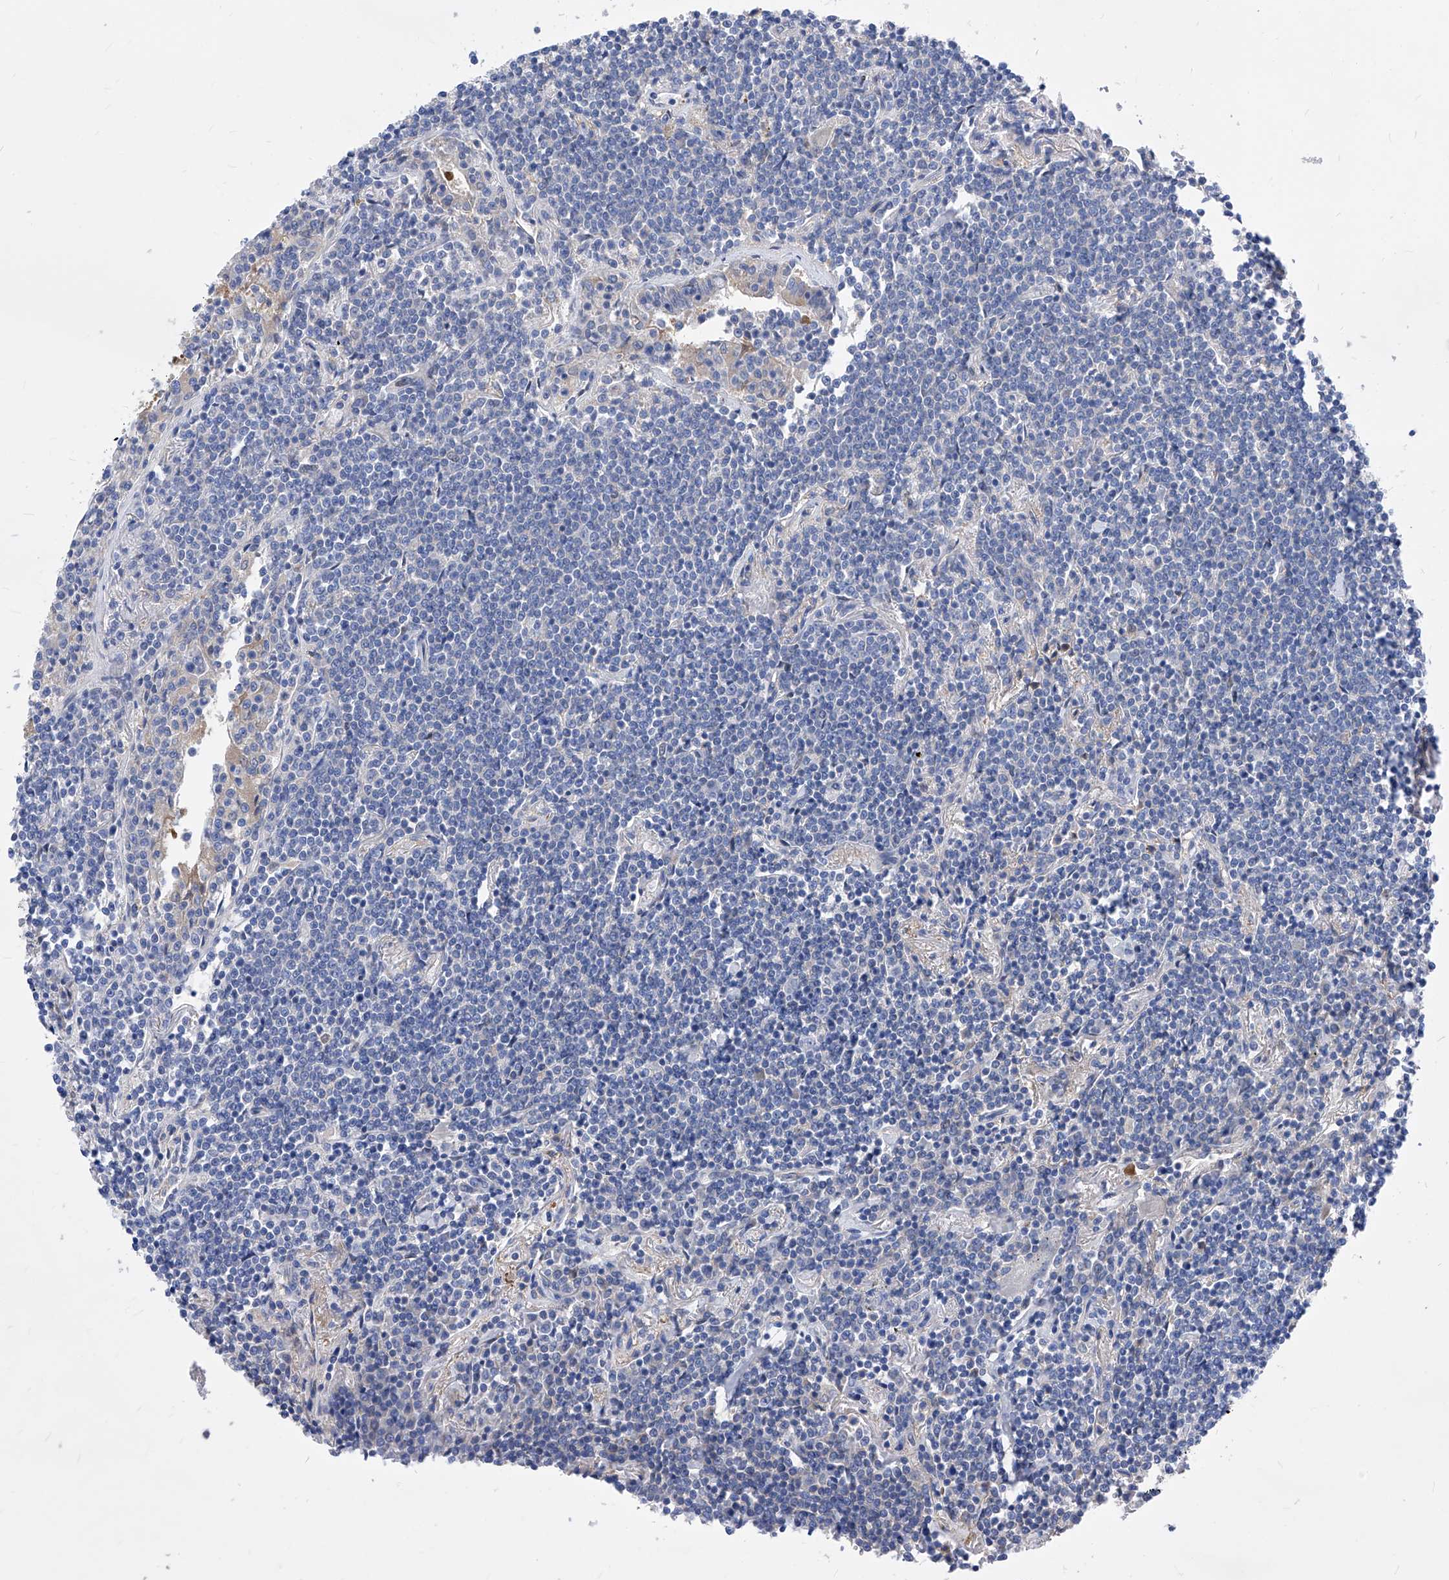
{"staining": {"intensity": "negative", "quantity": "none", "location": "none"}, "tissue": "lymphoma", "cell_type": "Tumor cells", "image_type": "cancer", "snomed": [{"axis": "morphology", "description": "Malignant lymphoma, non-Hodgkin's type, Low grade"}, {"axis": "topography", "description": "Lung"}], "caption": "A photomicrograph of lymphoma stained for a protein exhibits no brown staining in tumor cells.", "gene": "XPNPEP1", "patient": {"sex": "female", "age": 71}}